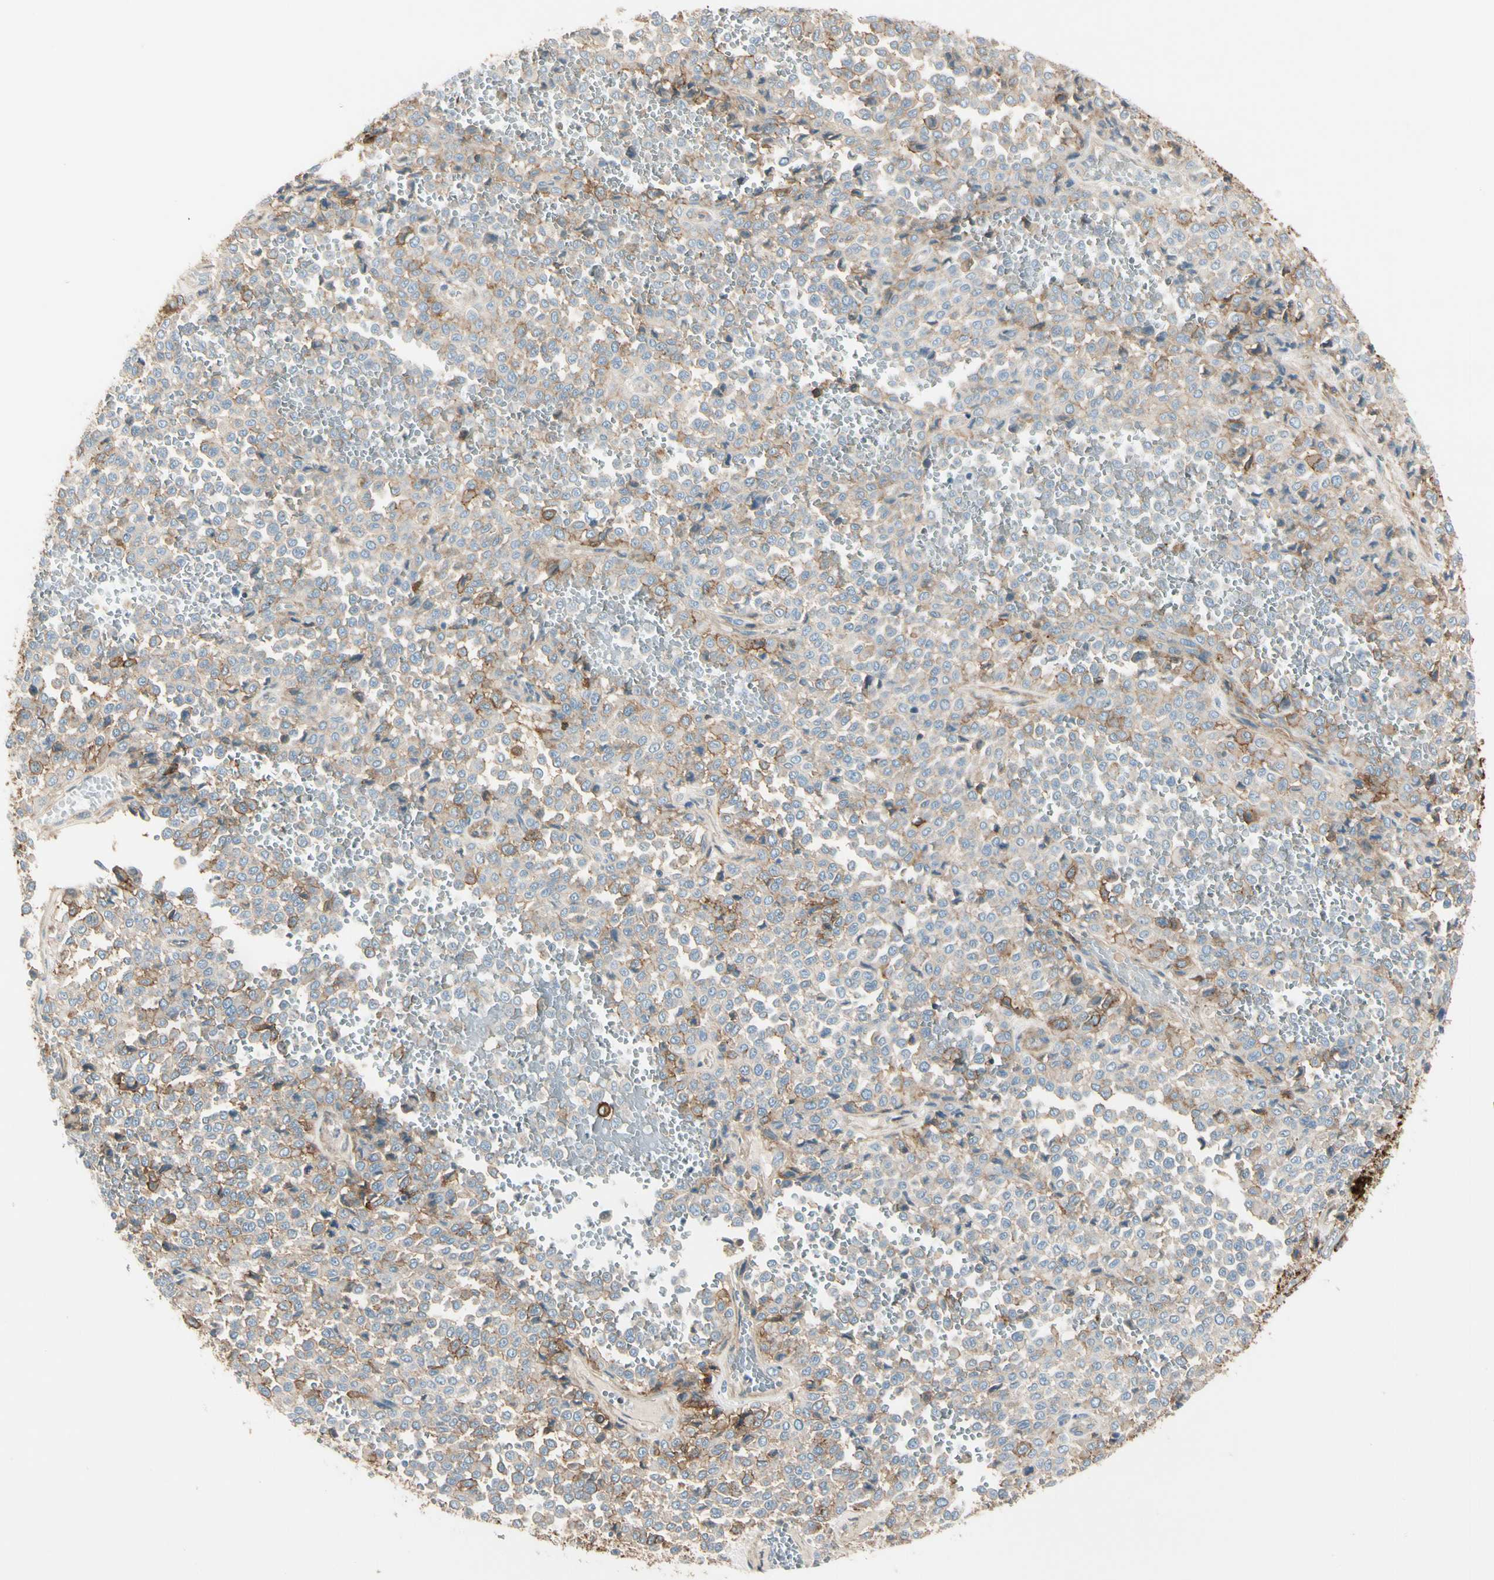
{"staining": {"intensity": "moderate", "quantity": "<25%", "location": "cytoplasmic/membranous"}, "tissue": "melanoma", "cell_type": "Tumor cells", "image_type": "cancer", "snomed": [{"axis": "morphology", "description": "Malignant melanoma, Metastatic site"}, {"axis": "topography", "description": "Pancreas"}], "caption": "There is low levels of moderate cytoplasmic/membranous expression in tumor cells of malignant melanoma (metastatic site), as demonstrated by immunohistochemical staining (brown color).", "gene": "ITGA3", "patient": {"sex": "female", "age": 30}}